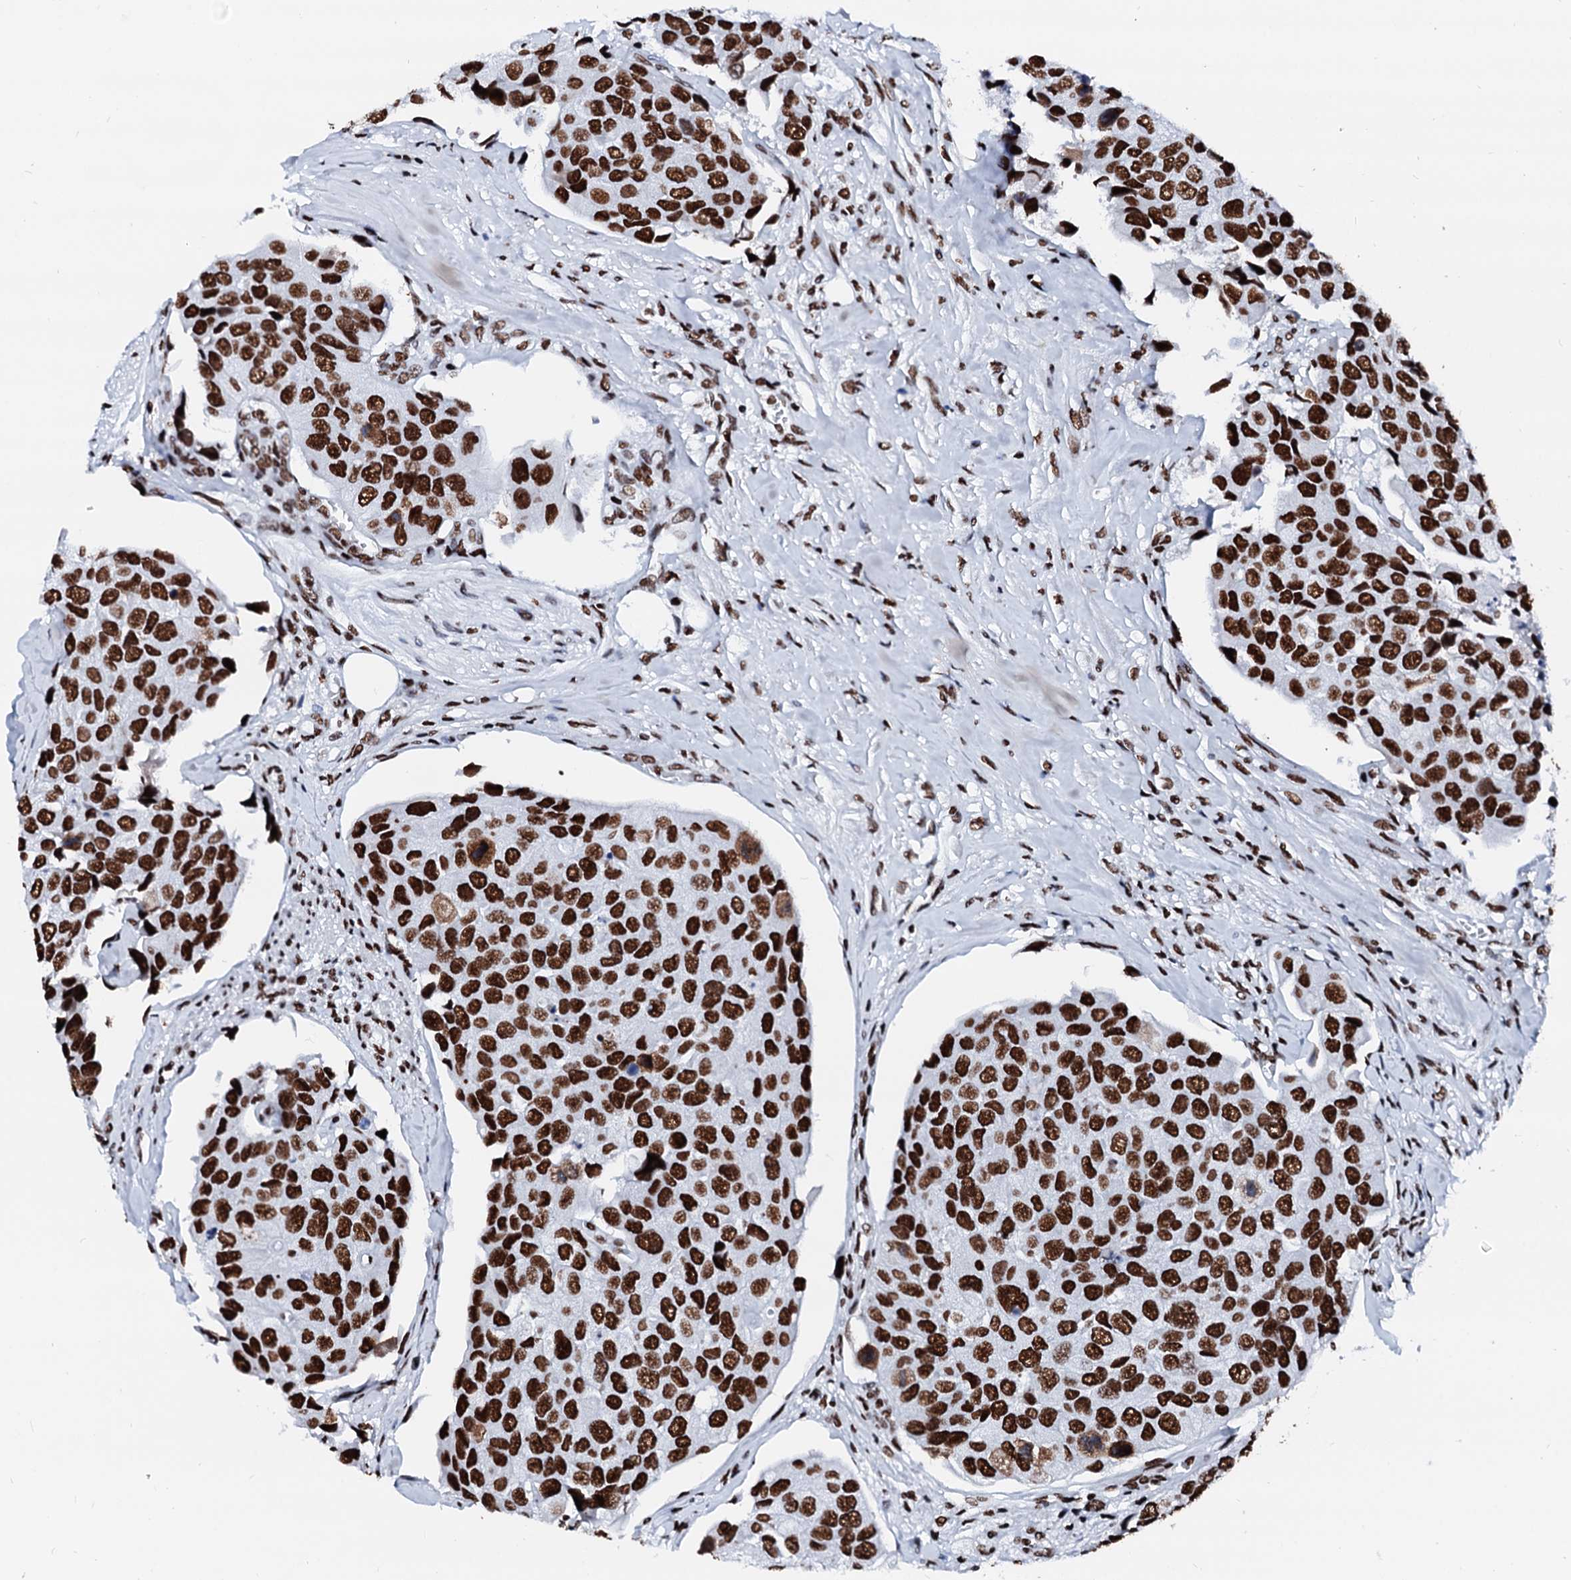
{"staining": {"intensity": "strong", "quantity": ">75%", "location": "nuclear"}, "tissue": "urothelial cancer", "cell_type": "Tumor cells", "image_type": "cancer", "snomed": [{"axis": "morphology", "description": "Urothelial carcinoma, High grade"}, {"axis": "topography", "description": "Urinary bladder"}], "caption": "Immunohistochemistry (IHC) of high-grade urothelial carcinoma displays high levels of strong nuclear staining in approximately >75% of tumor cells. The staining was performed using DAB to visualize the protein expression in brown, while the nuclei were stained in blue with hematoxylin (Magnification: 20x).", "gene": "RALY", "patient": {"sex": "male", "age": 74}}